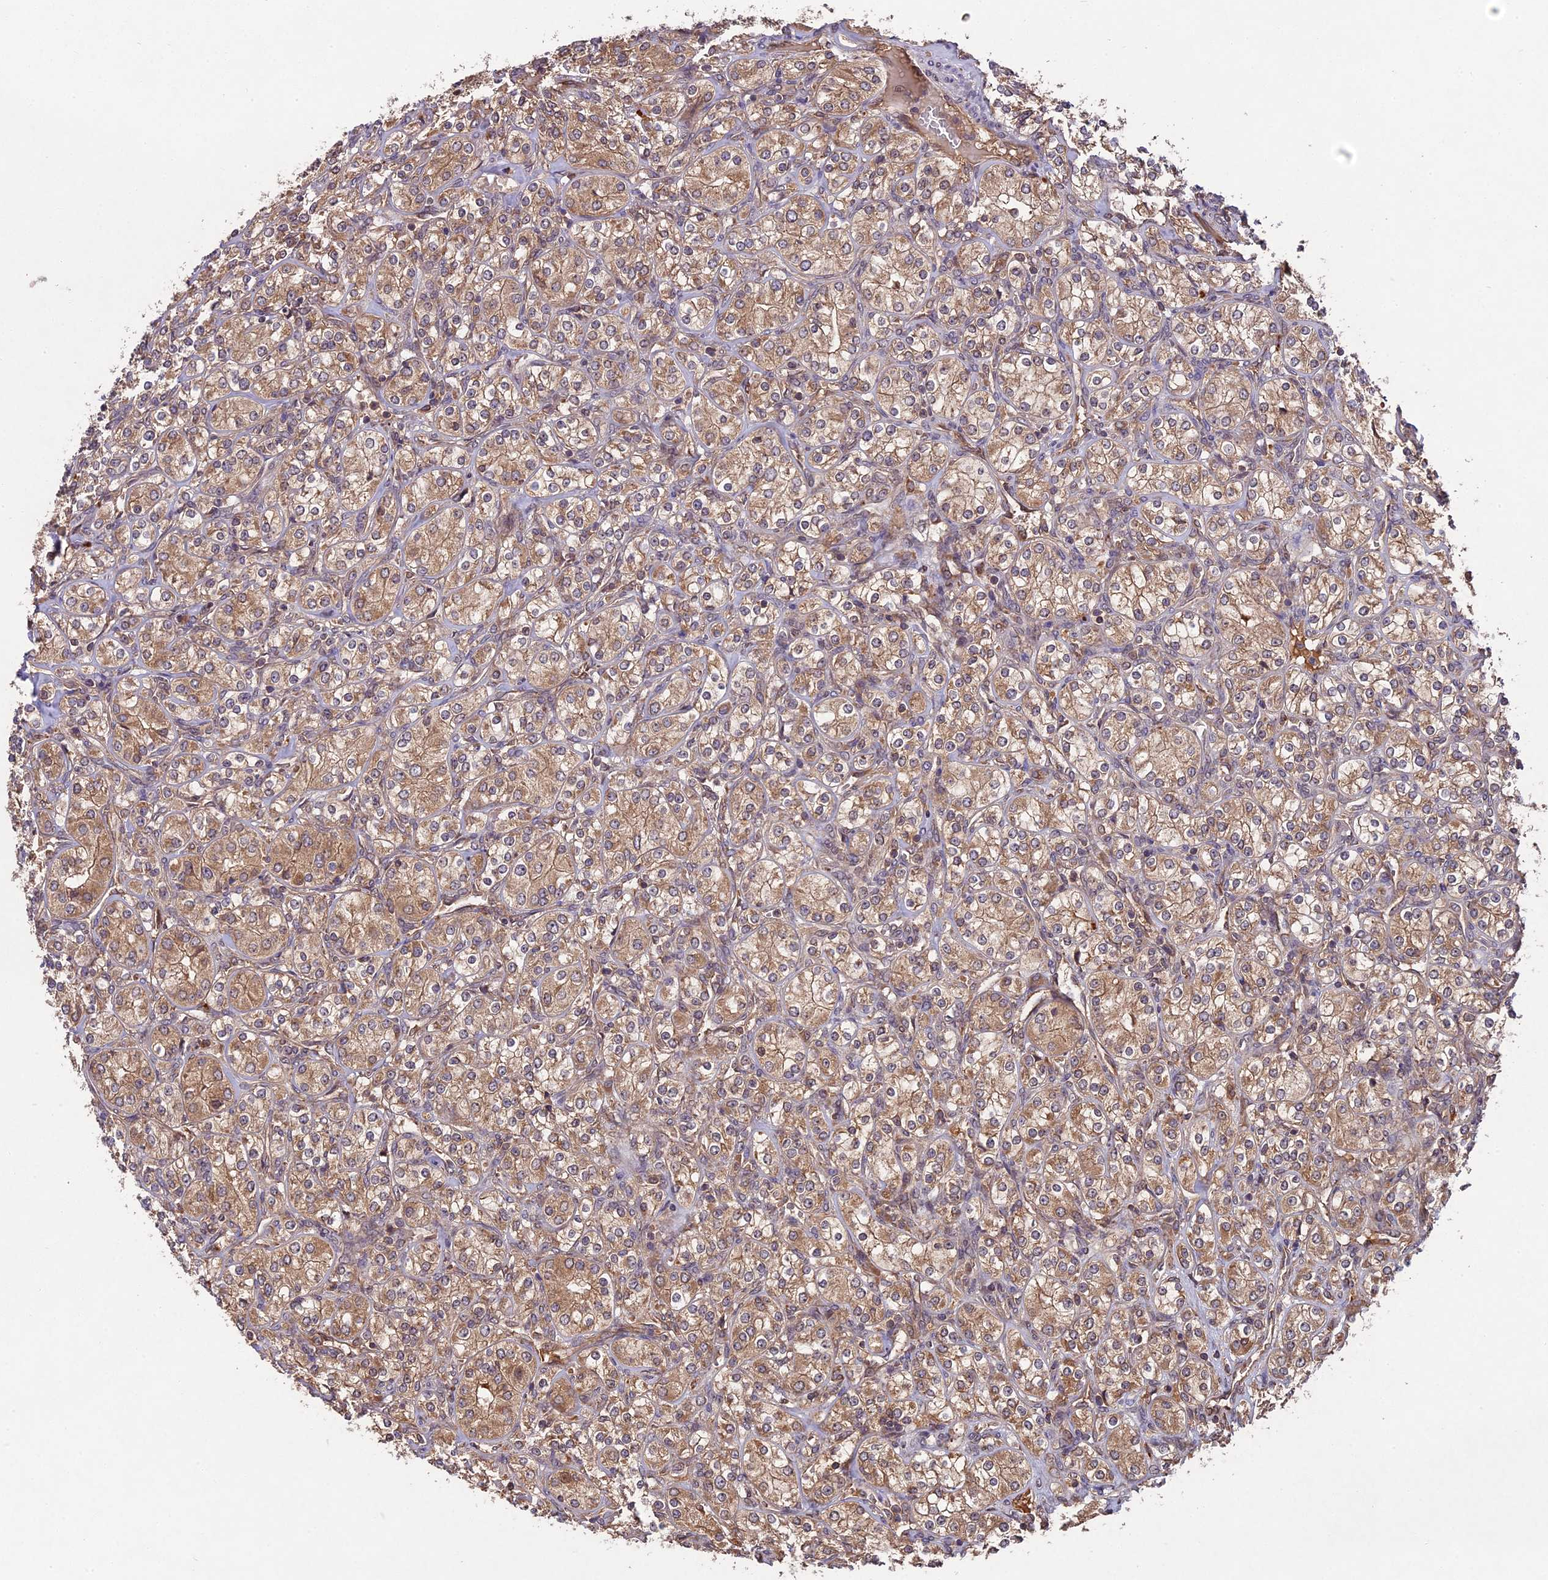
{"staining": {"intensity": "moderate", "quantity": ">75%", "location": "cytoplasmic/membranous"}, "tissue": "renal cancer", "cell_type": "Tumor cells", "image_type": "cancer", "snomed": [{"axis": "morphology", "description": "Adenocarcinoma, NOS"}, {"axis": "topography", "description": "Kidney"}], "caption": "Immunohistochemistry of renal adenocarcinoma displays medium levels of moderate cytoplasmic/membranous positivity in approximately >75% of tumor cells. (IHC, brightfield microscopy, high magnification).", "gene": "CHAC1", "patient": {"sex": "male", "age": 77}}